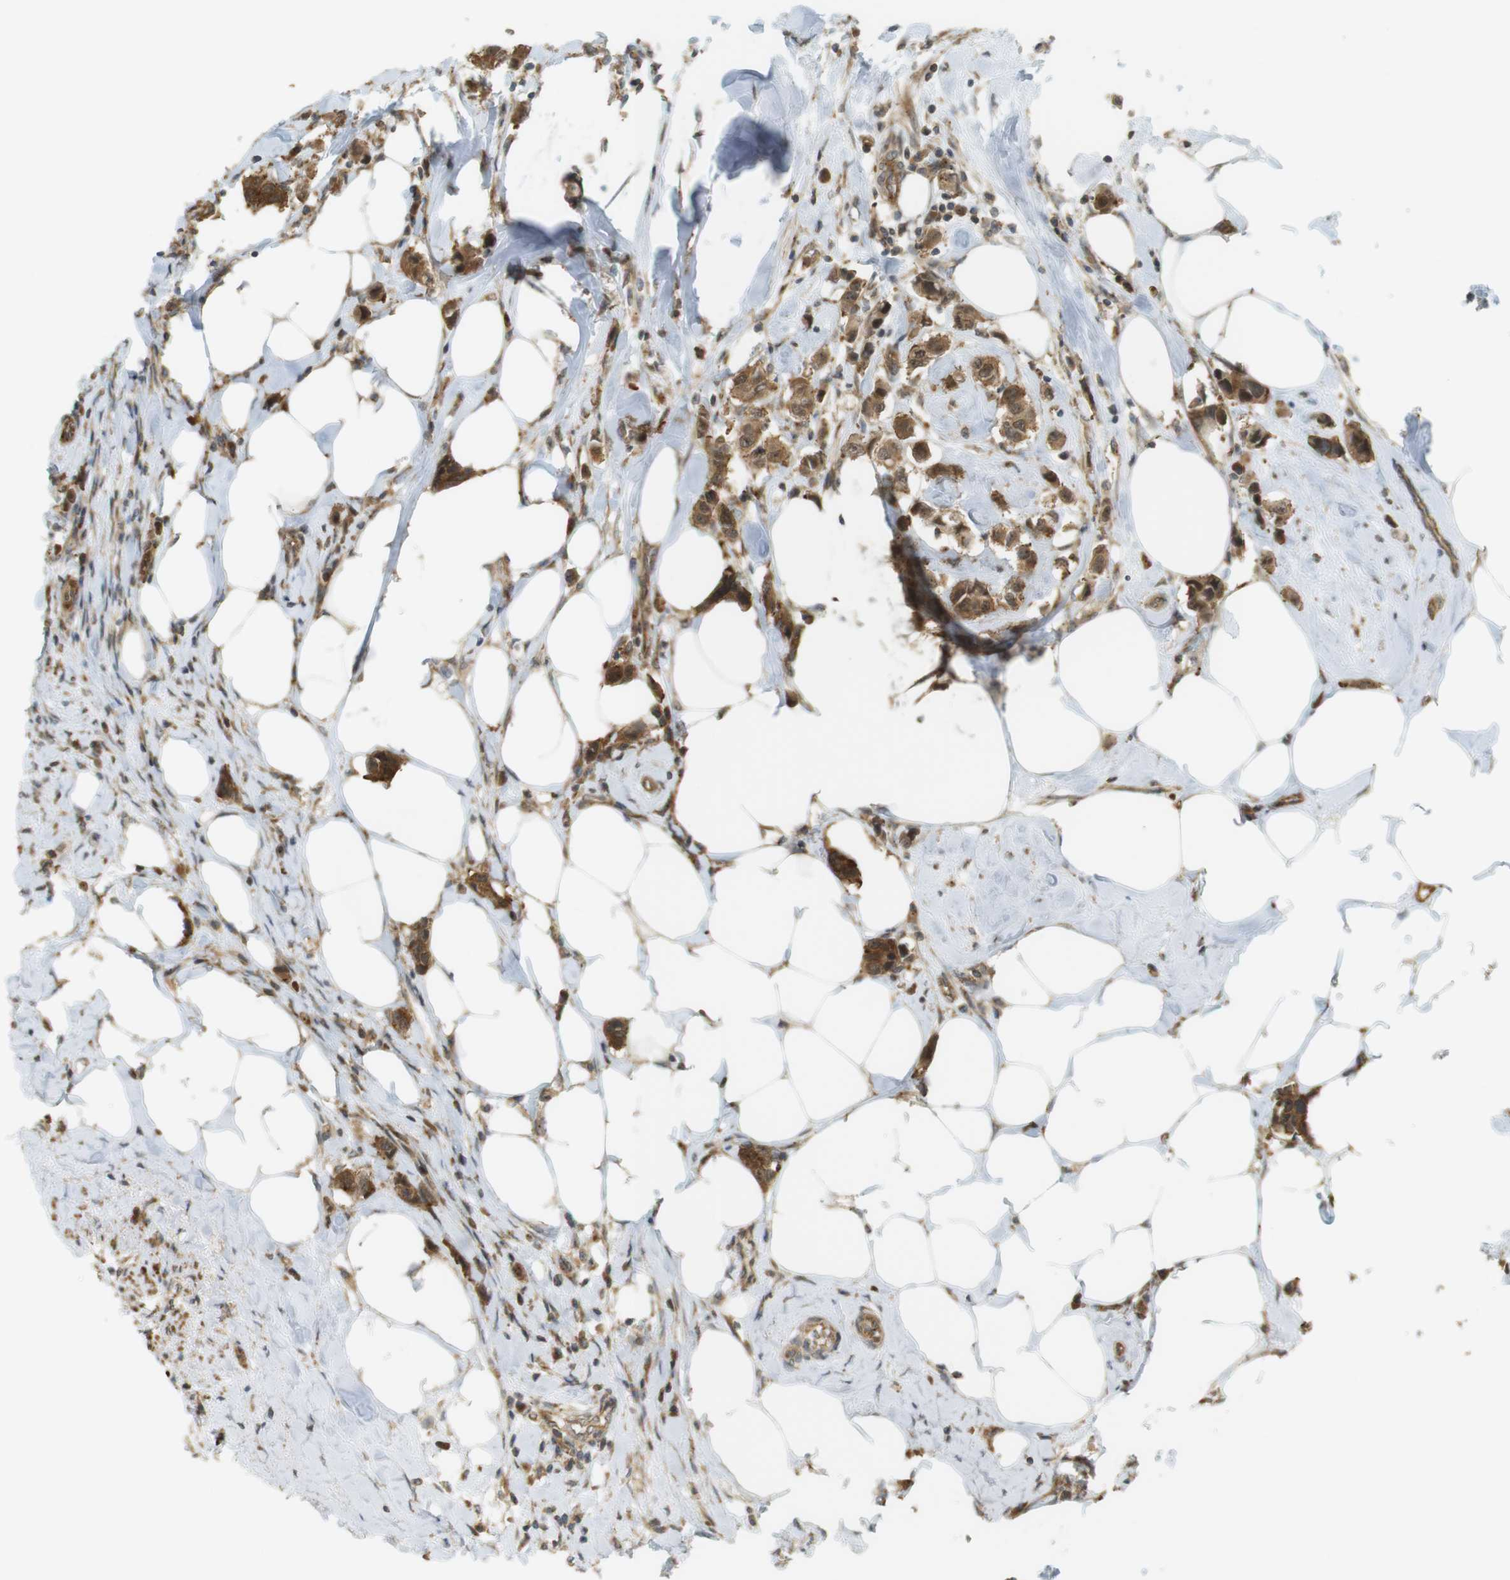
{"staining": {"intensity": "moderate", "quantity": ">75%", "location": "cytoplasmic/membranous,nuclear"}, "tissue": "breast cancer", "cell_type": "Tumor cells", "image_type": "cancer", "snomed": [{"axis": "morphology", "description": "Normal tissue, NOS"}, {"axis": "morphology", "description": "Duct carcinoma"}, {"axis": "topography", "description": "Breast"}], "caption": "A micrograph of breast invasive ductal carcinoma stained for a protein demonstrates moderate cytoplasmic/membranous and nuclear brown staining in tumor cells.", "gene": "PA2G4", "patient": {"sex": "female", "age": 50}}